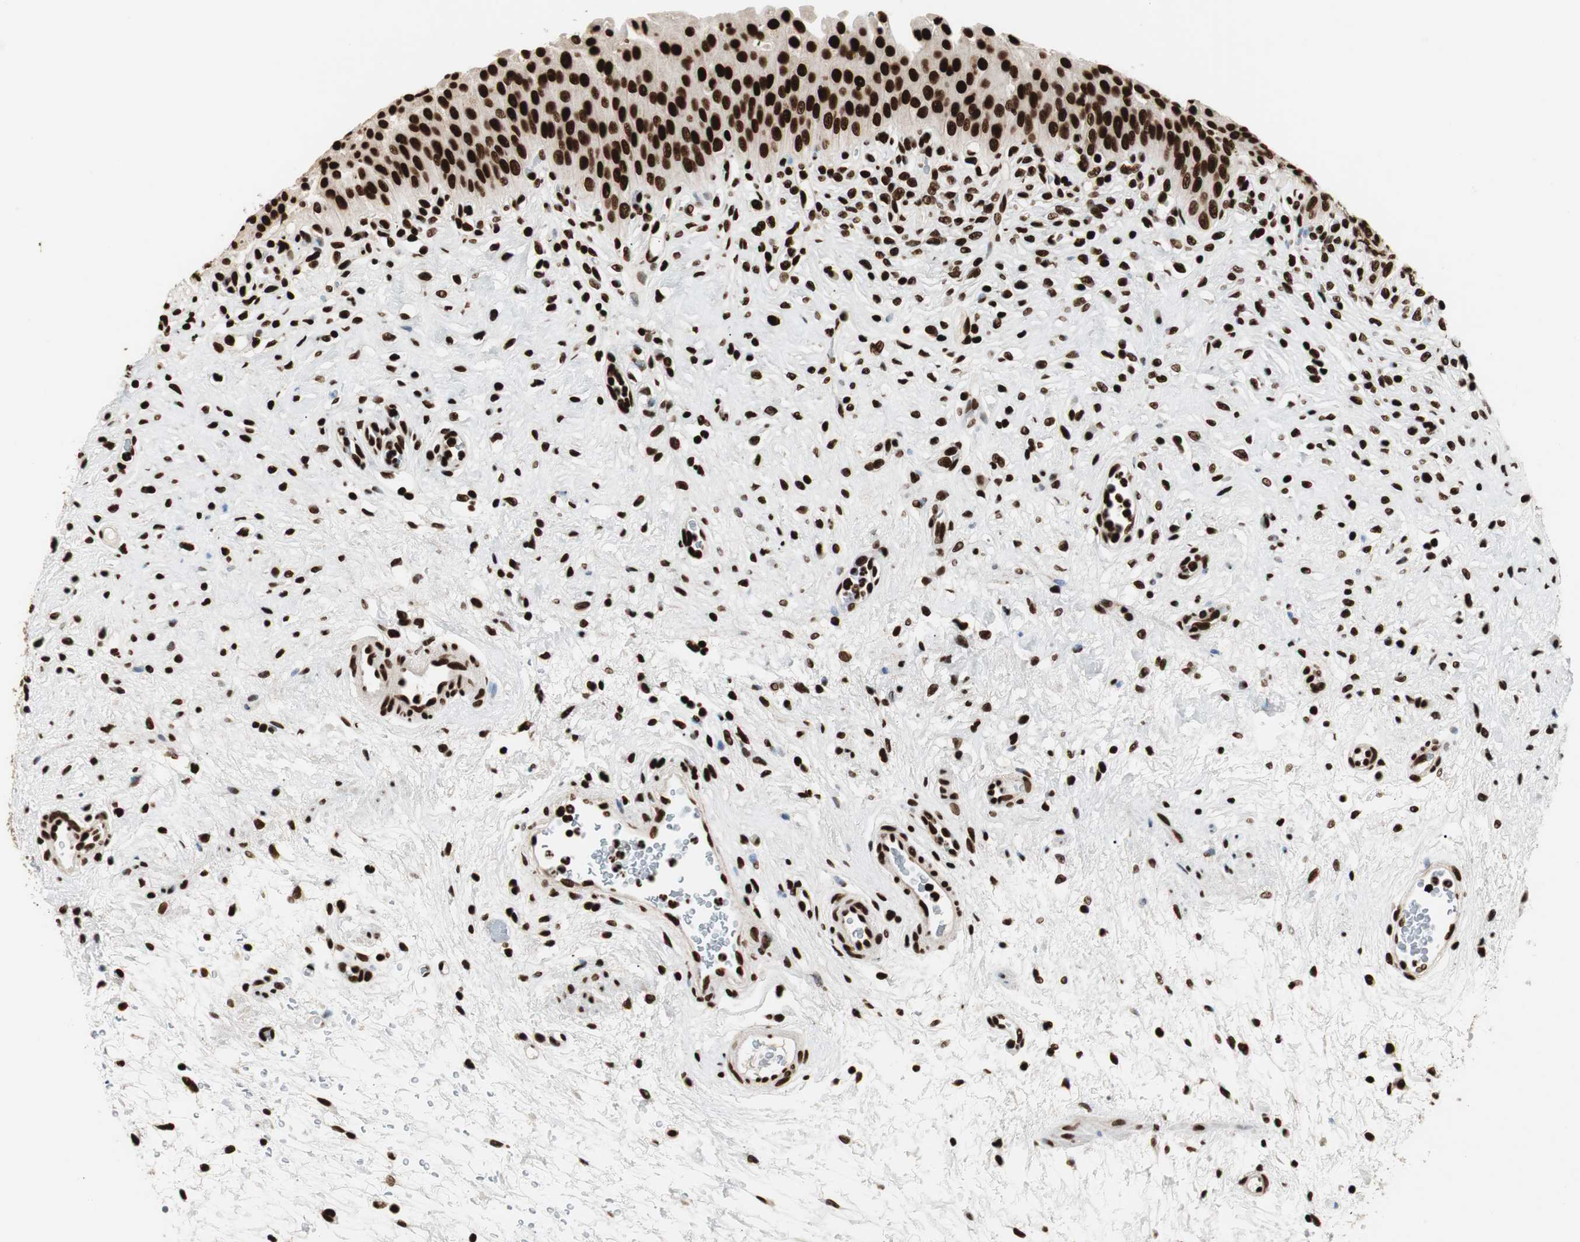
{"staining": {"intensity": "strong", "quantity": ">75%", "location": "nuclear"}, "tissue": "urinary bladder", "cell_type": "Urothelial cells", "image_type": "normal", "snomed": [{"axis": "morphology", "description": "Normal tissue, NOS"}, {"axis": "morphology", "description": "Urothelial carcinoma, High grade"}, {"axis": "topography", "description": "Urinary bladder"}], "caption": "Human urinary bladder stained with a brown dye displays strong nuclear positive positivity in approximately >75% of urothelial cells.", "gene": "MTA2", "patient": {"sex": "male", "age": 46}}